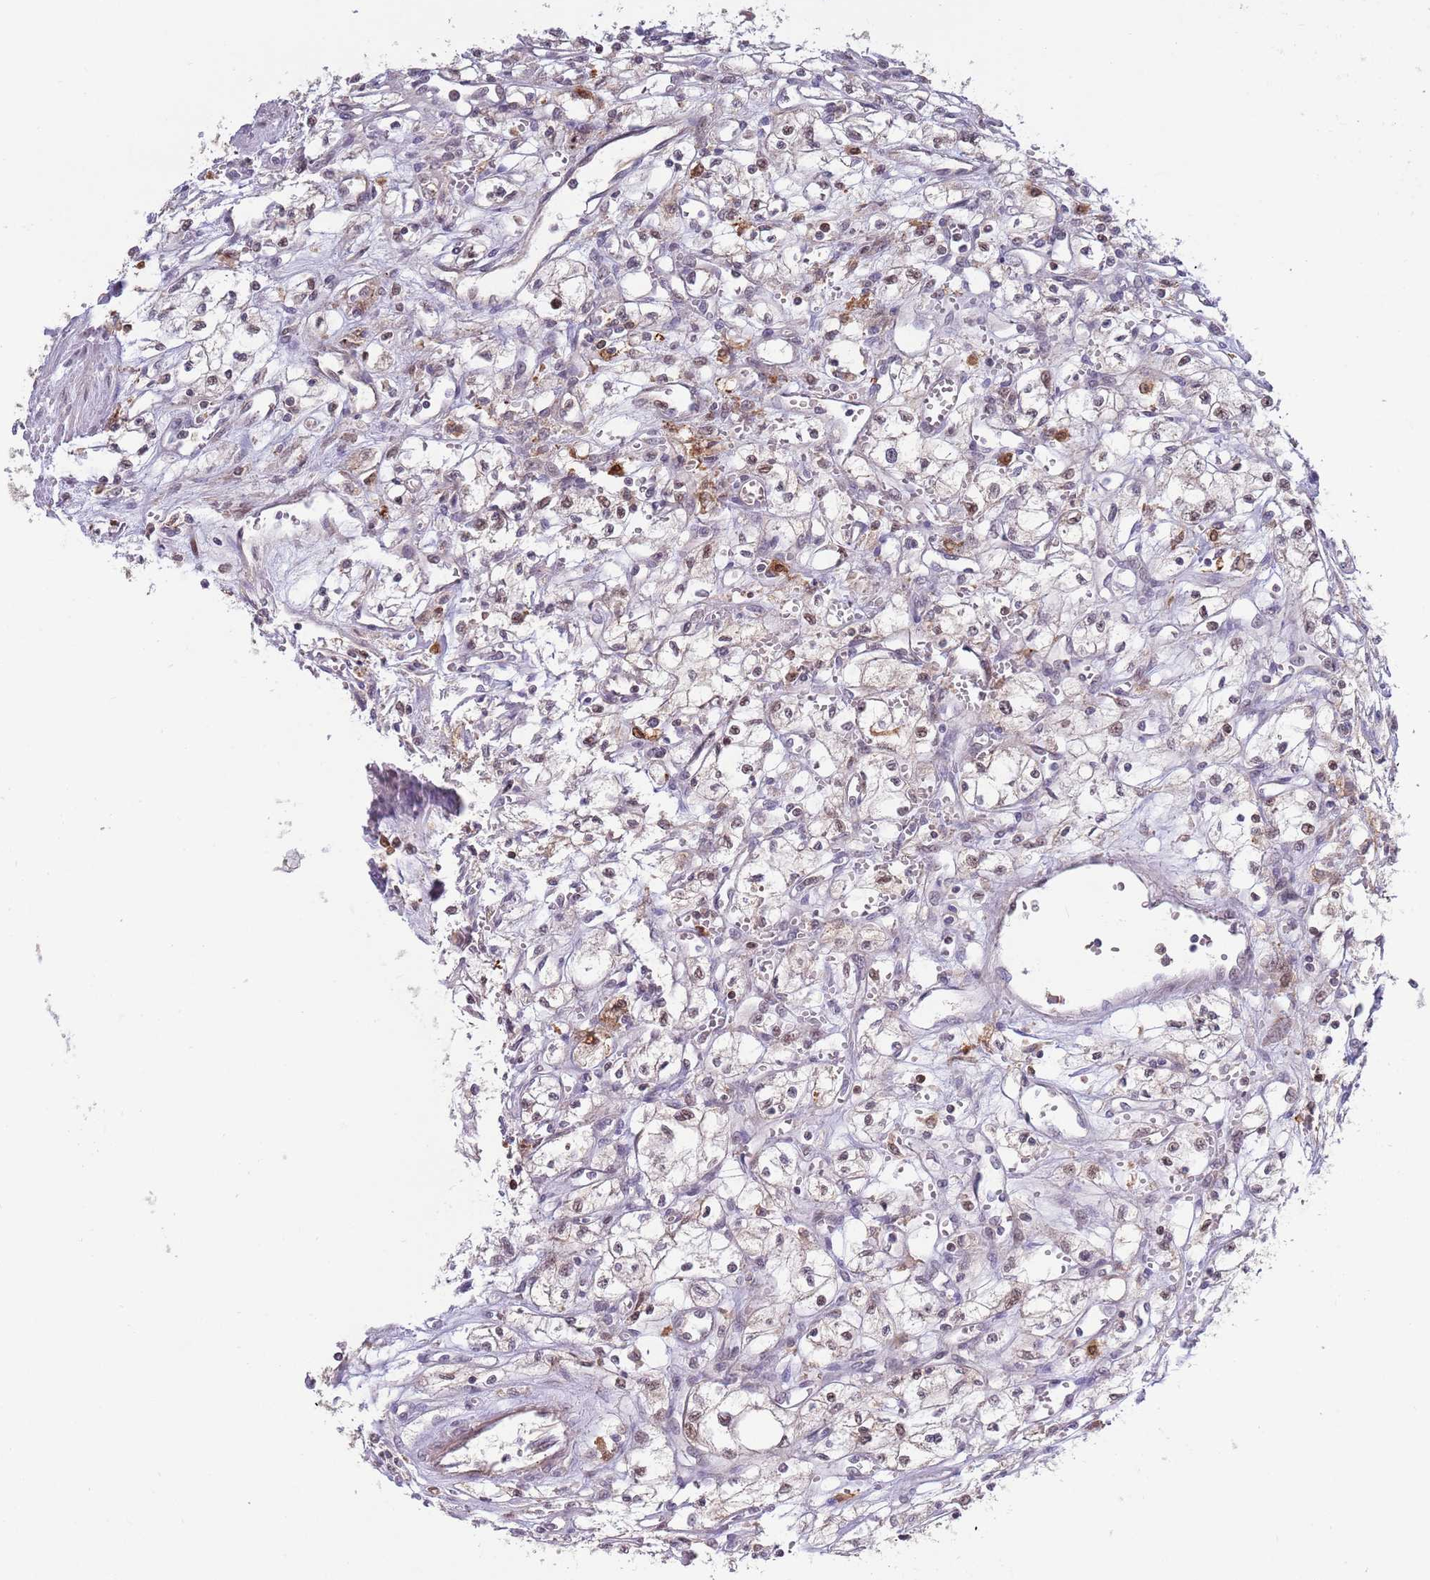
{"staining": {"intensity": "negative", "quantity": "none", "location": "none"}, "tissue": "renal cancer", "cell_type": "Tumor cells", "image_type": "cancer", "snomed": [{"axis": "morphology", "description": "Adenocarcinoma, NOS"}, {"axis": "topography", "description": "Kidney"}], "caption": "Immunohistochemistry (IHC) image of neoplastic tissue: renal cancer stained with DAB (3,3'-diaminobenzidine) reveals no significant protein staining in tumor cells.", "gene": "CCNJL", "patient": {"sex": "male", "age": 59}}